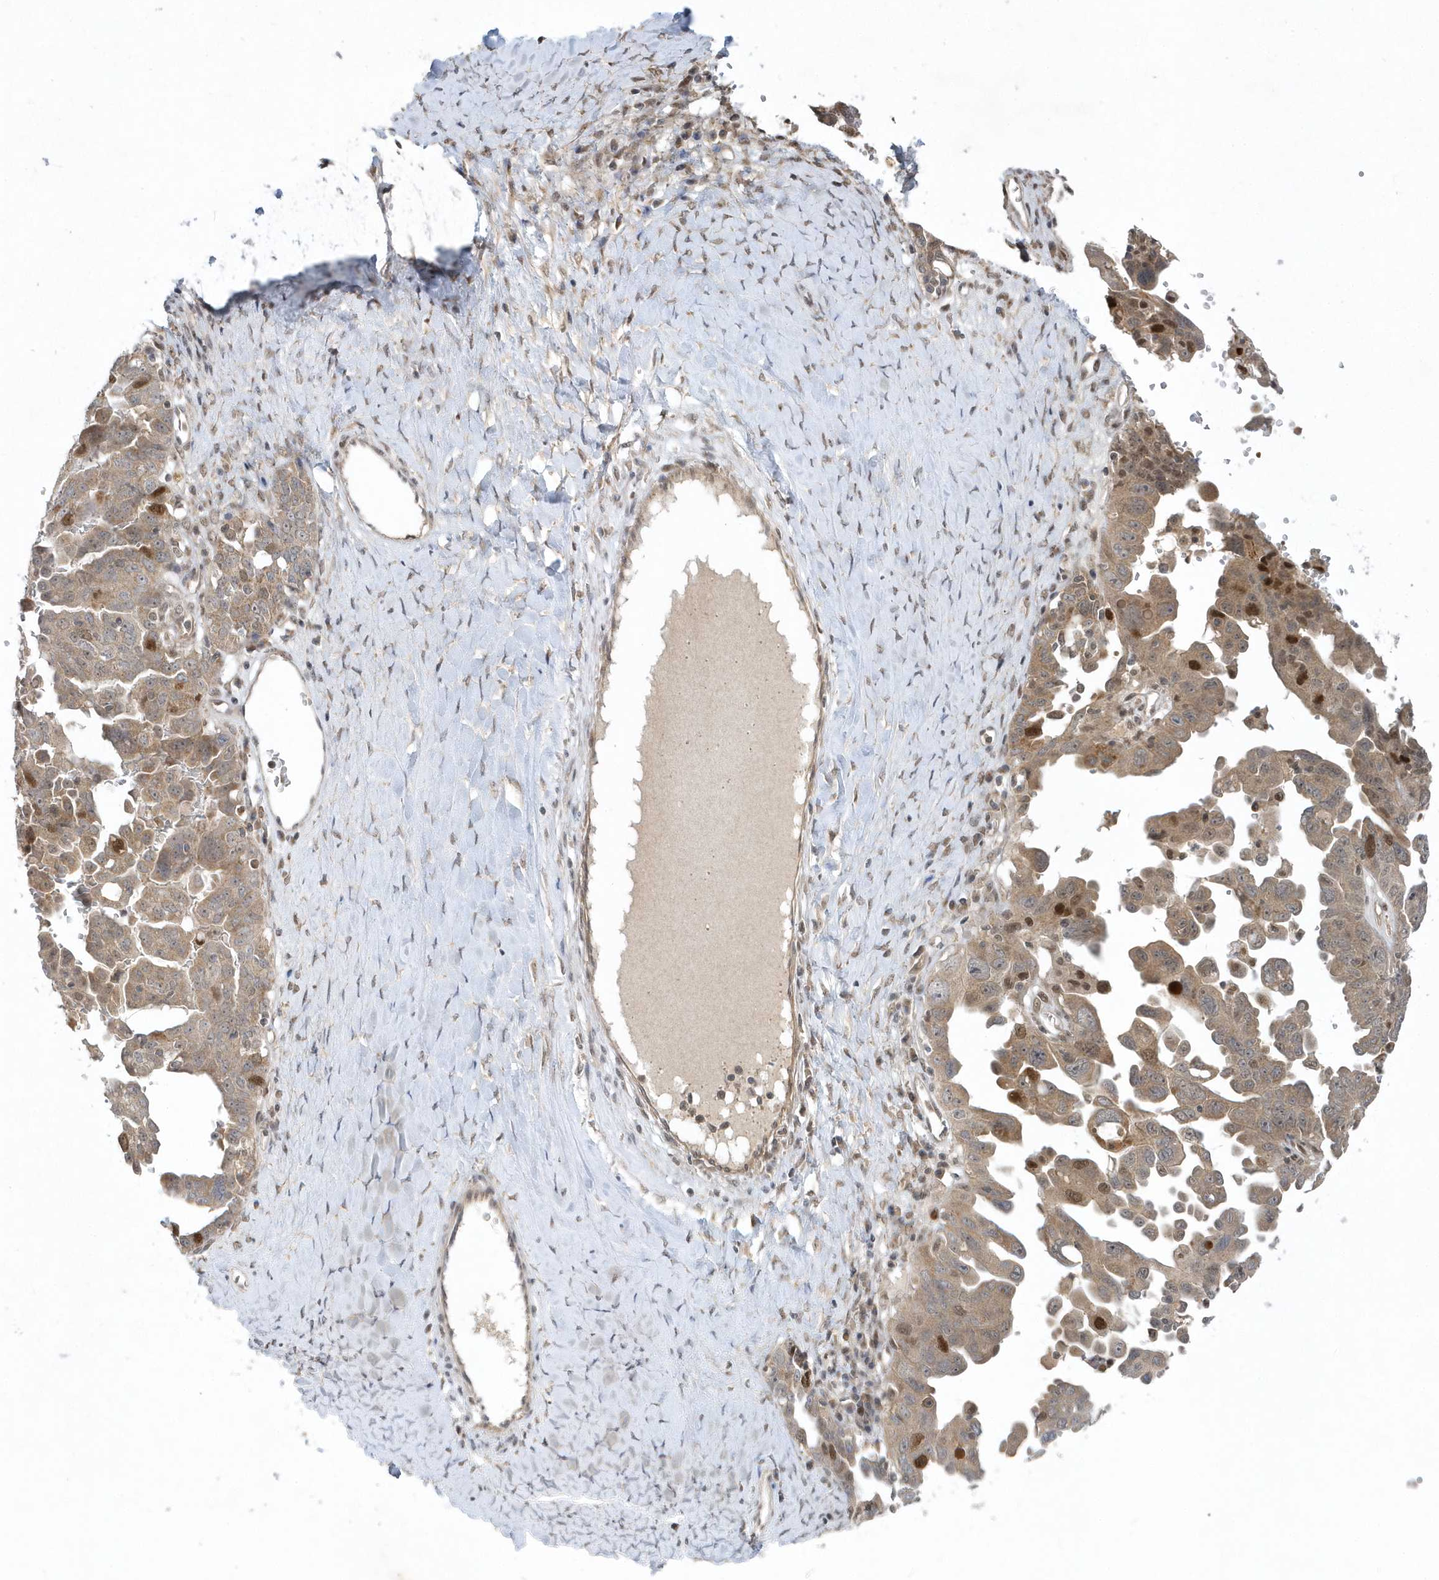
{"staining": {"intensity": "moderate", "quantity": ">75%", "location": "cytoplasmic/membranous,nuclear"}, "tissue": "ovarian cancer", "cell_type": "Tumor cells", "image_type": "cancer", "snomed": [{"axis": "morphology", "description": "Carcinoma, endometroid"}, {"axis": "topography", "description": "Ovary"}], "caption": "Tumor cells reveal medium levels of moderate cytoplasmic/membranous and nuclear staining in about >75% of cells in endometroid carcinoma (ovarian).", "gene": "MXI1", "patient": {"sex": "female", "age": 62}}